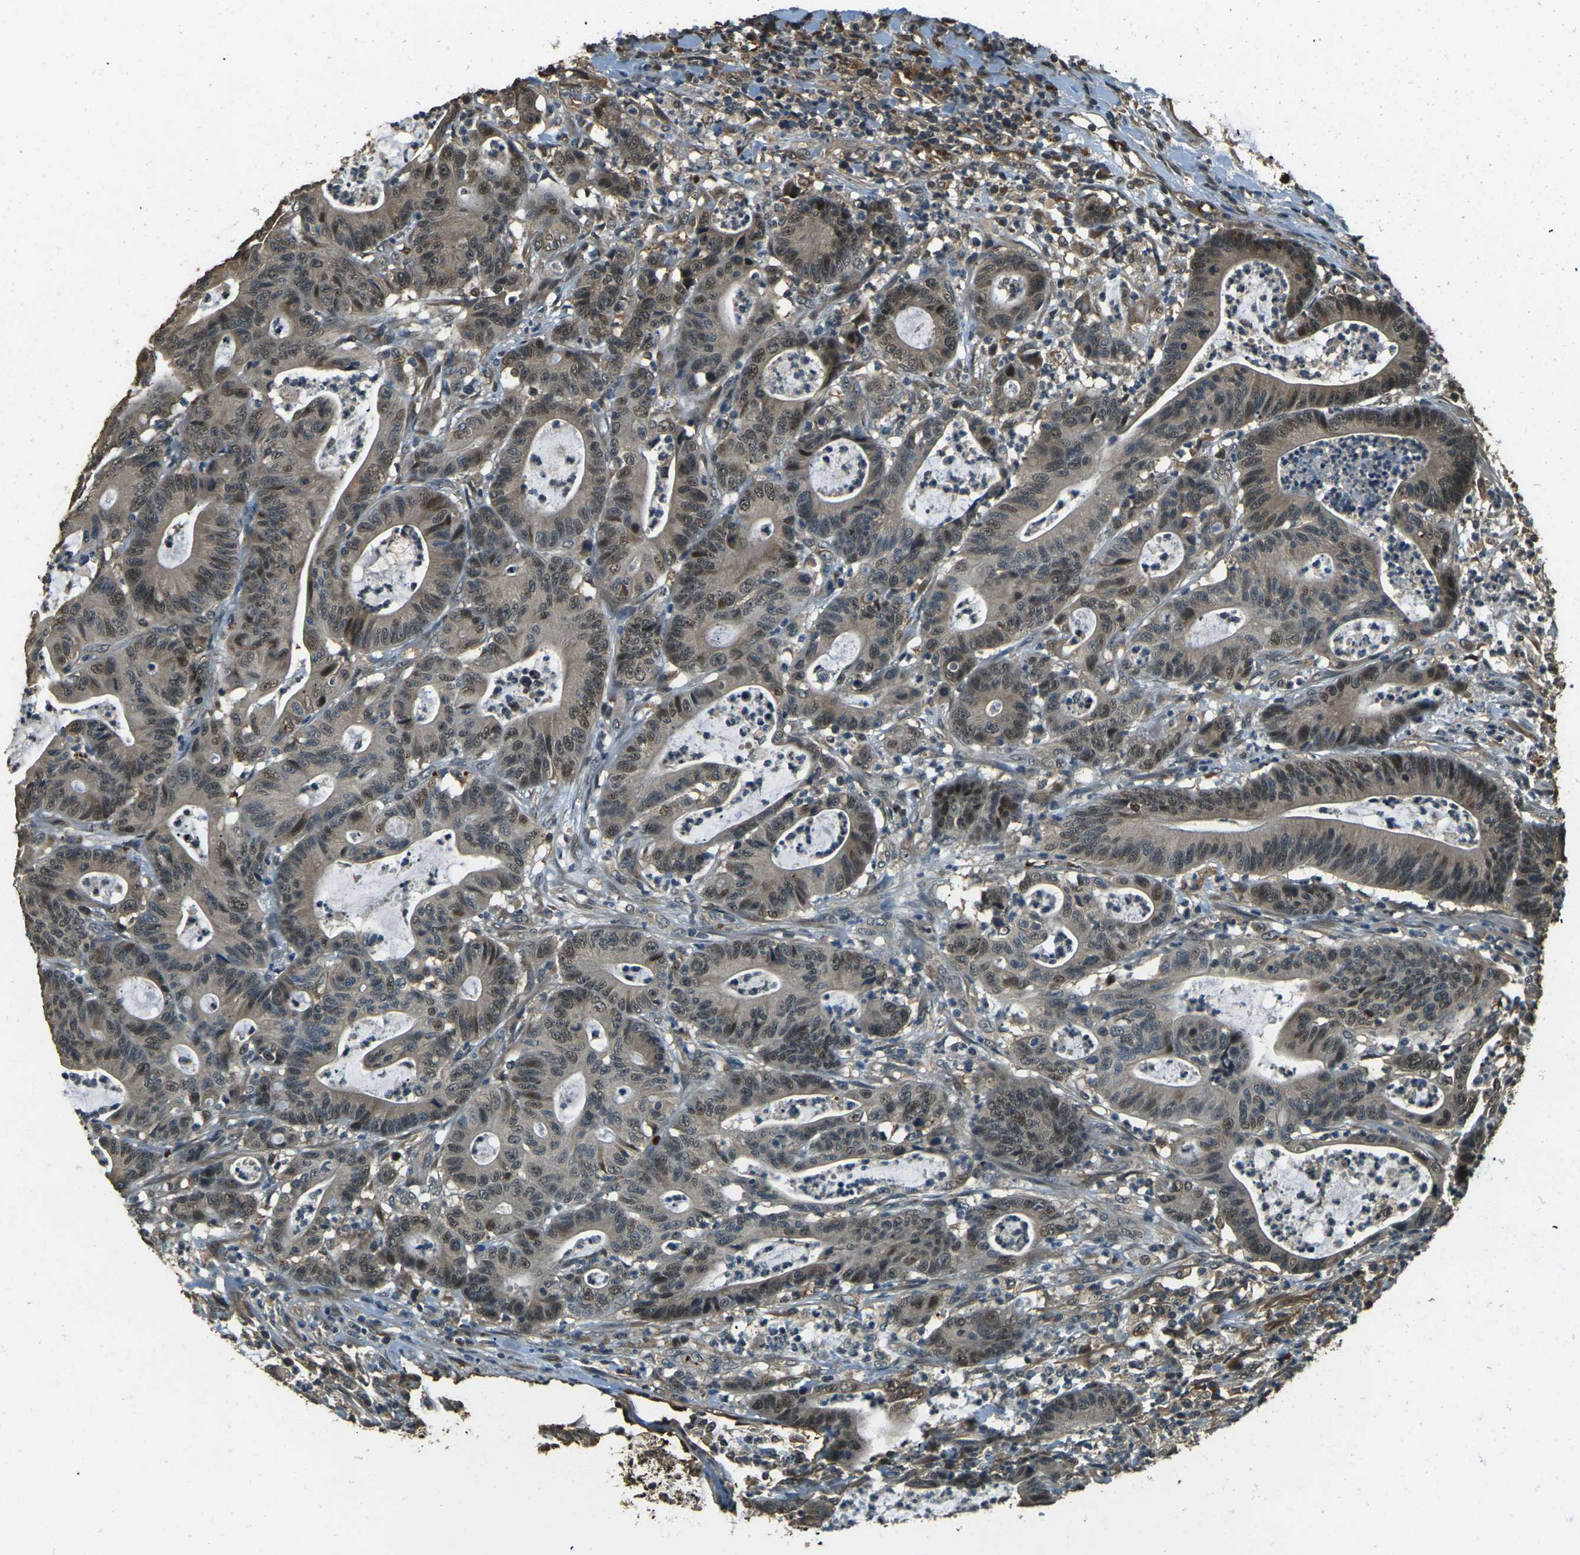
{"staining": {"intensity": "moderate", "quantity": ">75%", "location": "cytoplasmic/membranous,nuclear"}, "tissue": "colorectal cancer", "cell_type": "Tumor cells", "image_type": "cancer", "snomed": [{"axis": "morphology", "description": "Adenocarcinoma, NOS"}, {"axis": "topography", "description": "Colon"}], "caption": "An immunohistochemistry (IHC) image of tumor tissue is shown. Protein staining in brown labels moderate cytoplasmic/membranous and nuclear positivity in colorectal cancer within tumor cells.", "gene": "TOR1A", "patient": {"sex": "female", "age": 84}}